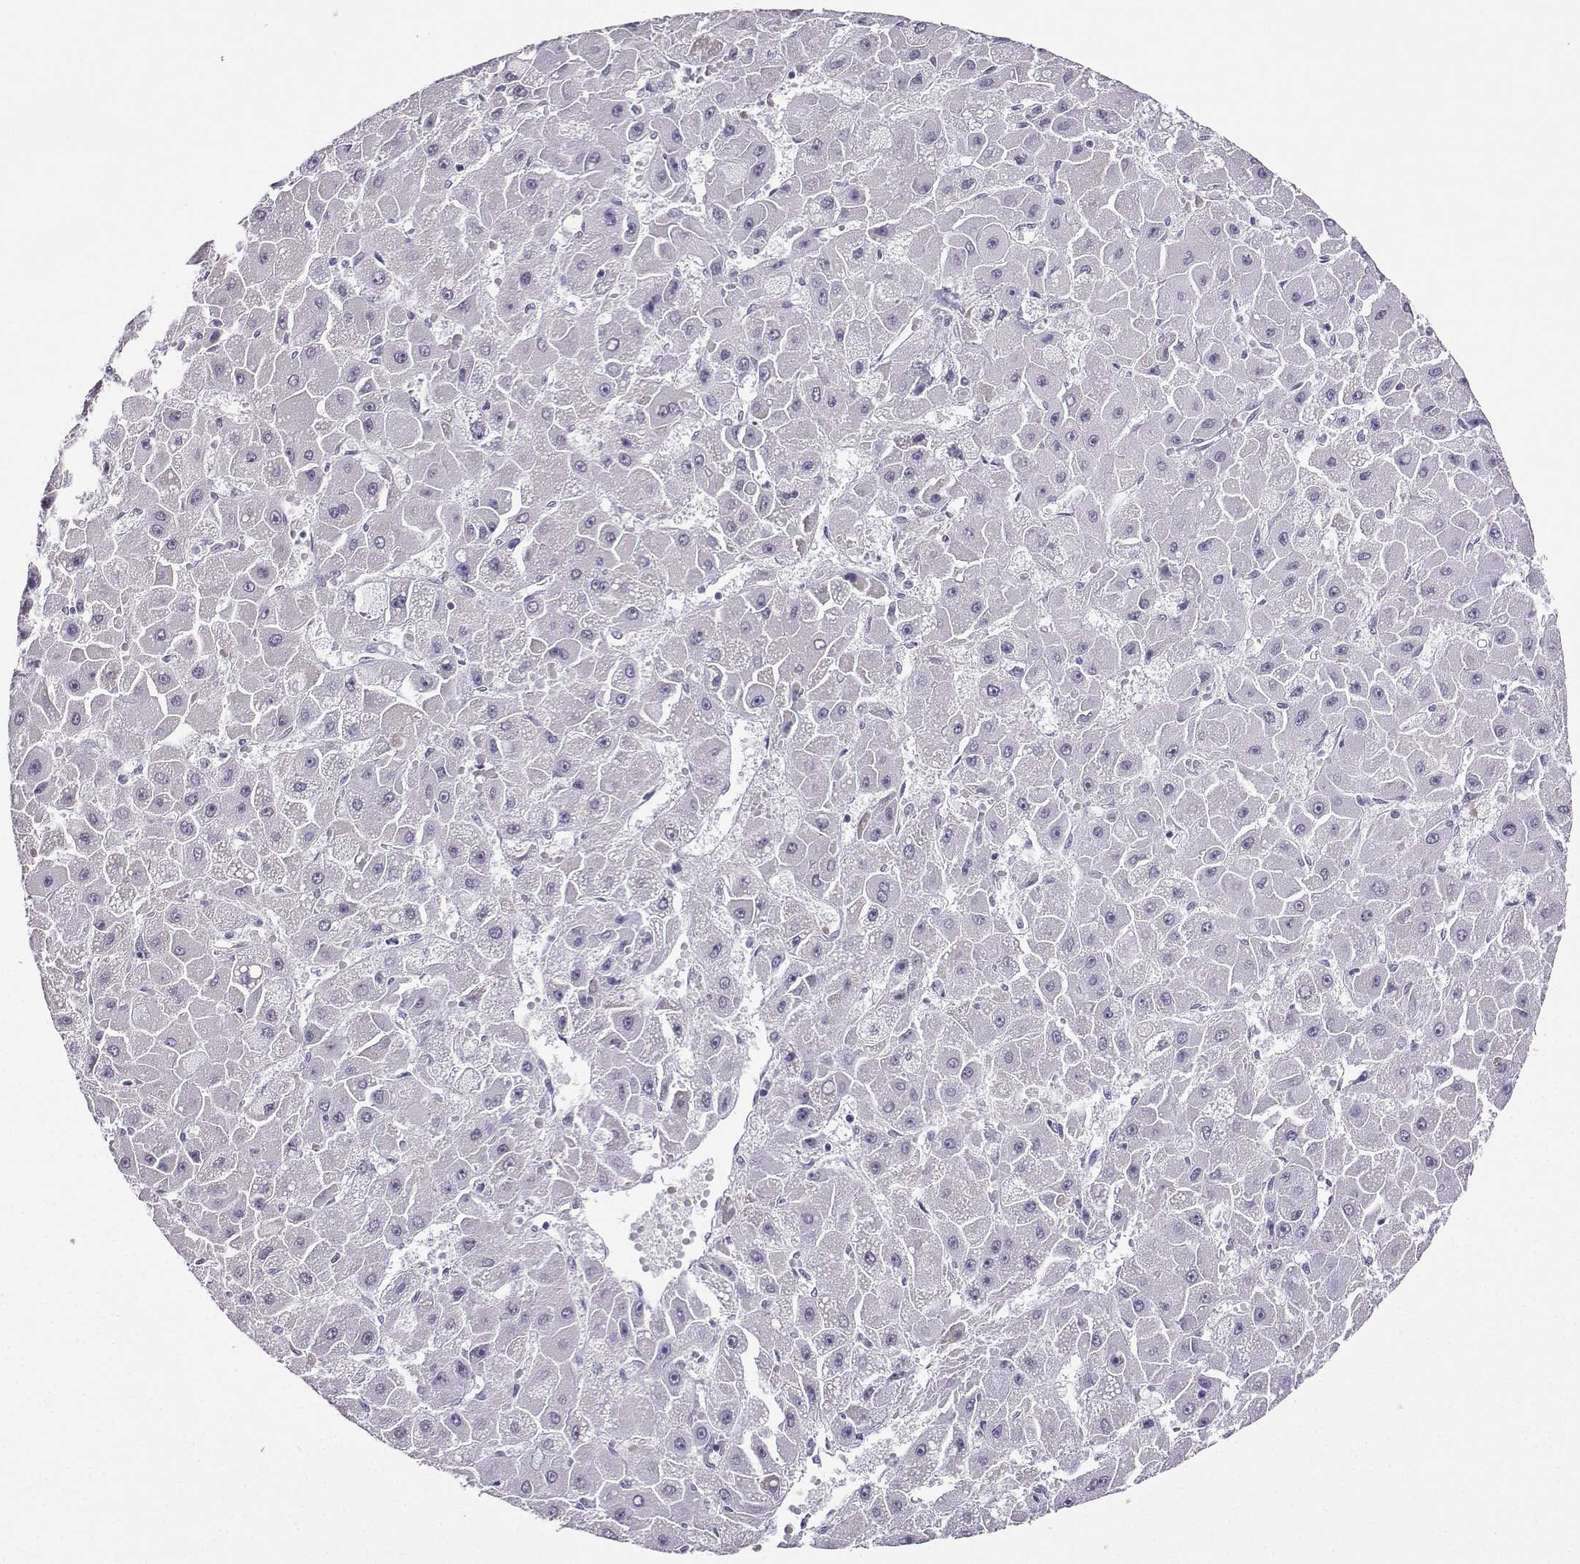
{"staining": {"intensity": "negative", "quantity": "none", "location": "none"}, "tissue": "liver cancer", "cell_type": "Tumor cells", "image_type": "cancer", "snomed": [{"axis": "morphology", "description": "Carcinoma, Hepatocellular, NOS"}, {"axis": "topography", "description": "Liver"}], "caption": "A histopathology image of liver cancer stained for a protein demonstrates no brown staining in tumor cells. Nuclei are stained in blue.", "gene": "KIF17", "patient": {"sex": "female", "age": 25}}